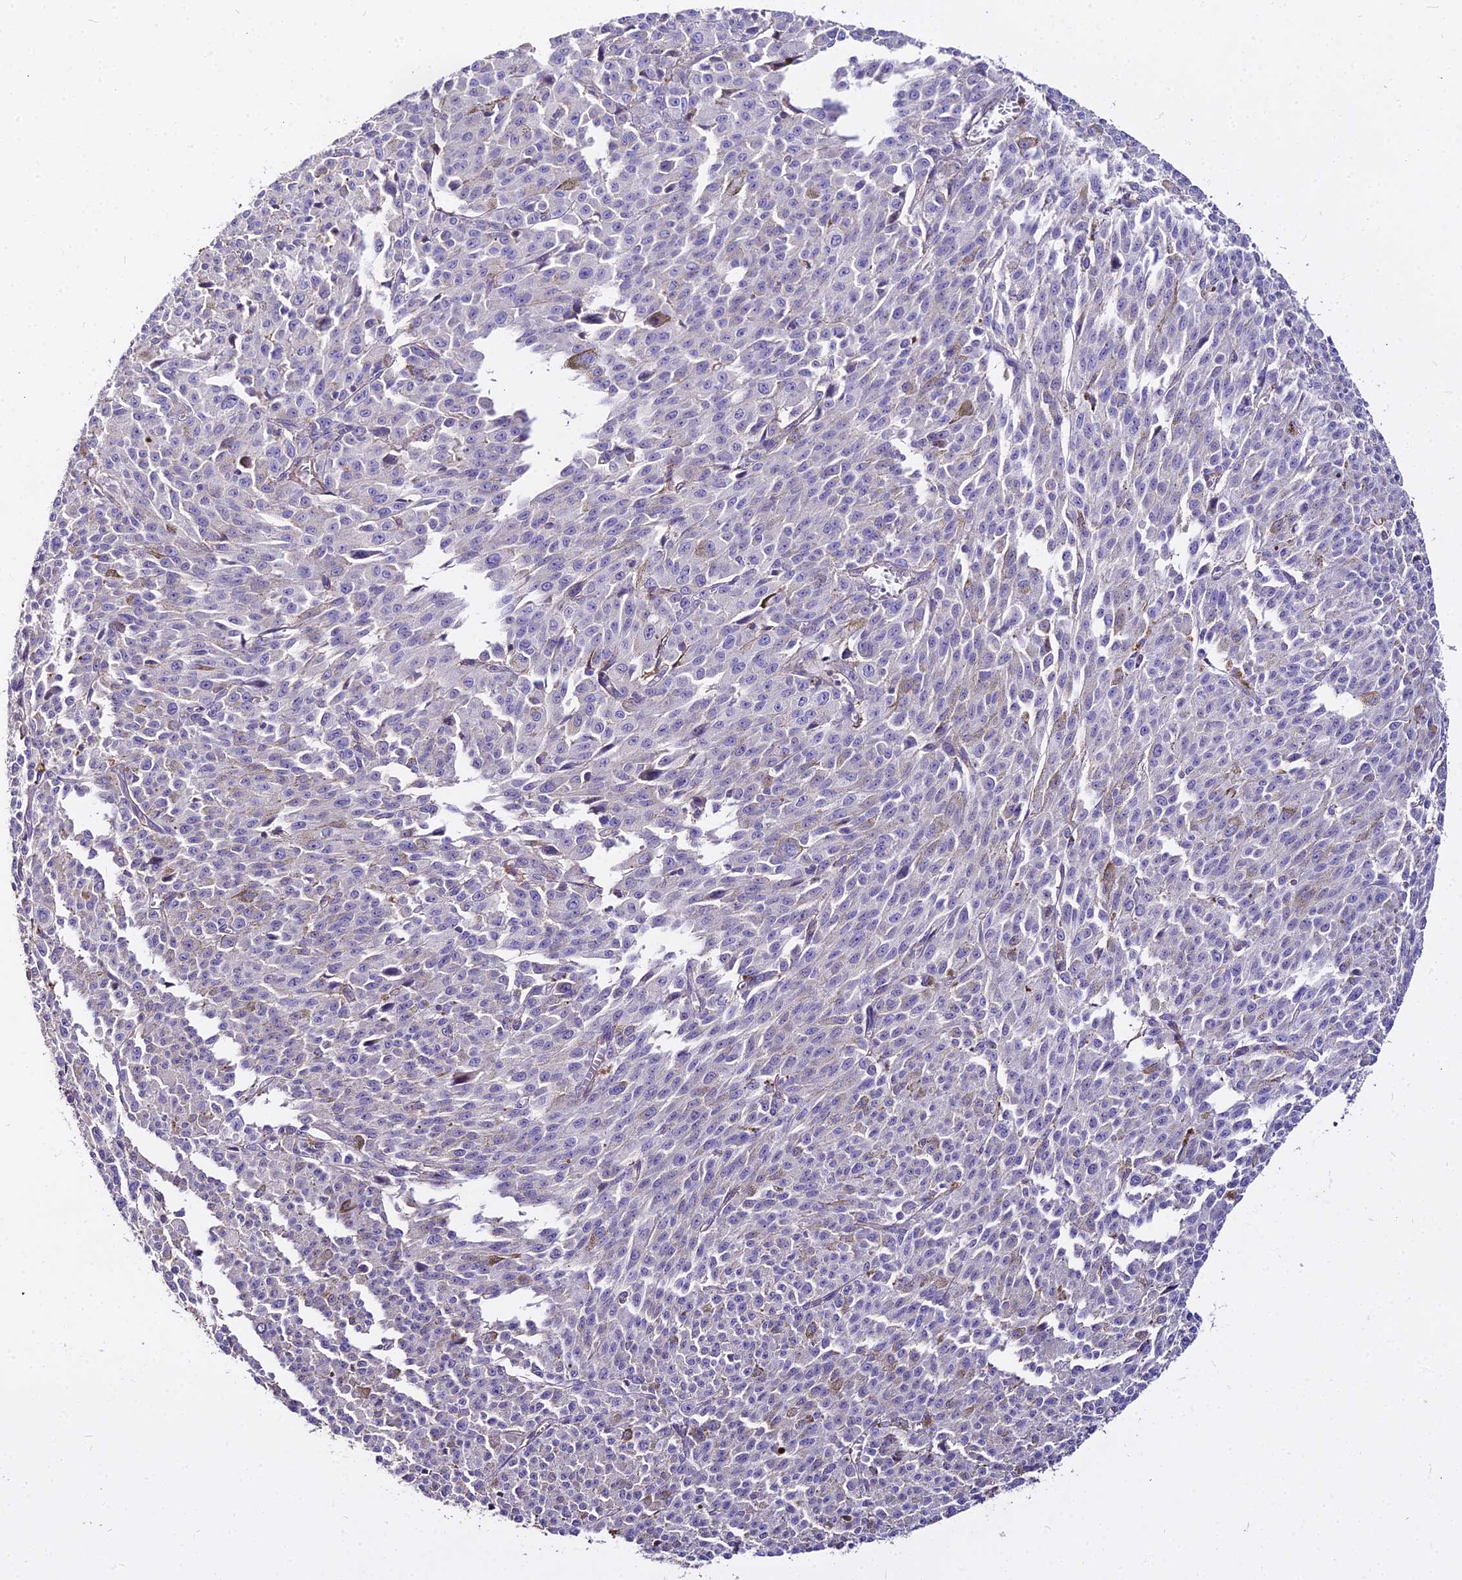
{"staining": {"intensity": "negative", "quantity": "none", "location": "none"}, "tissue": "melanoma", "cell_type": "Tumor cells", "image_type": "cancer", "snomed": [{"axis": "morphology", "description": "Malignant melanoma, NOS"}, {"axis": "topography", "description": "Skin"}], "caption": "Immunohistochemistry micrograph of melanoma stained for a protein (brown), which exhibits no positivity in tumor cells.", "gene": "GLYAT", "patient": {"sex": "female", "age": 52}}